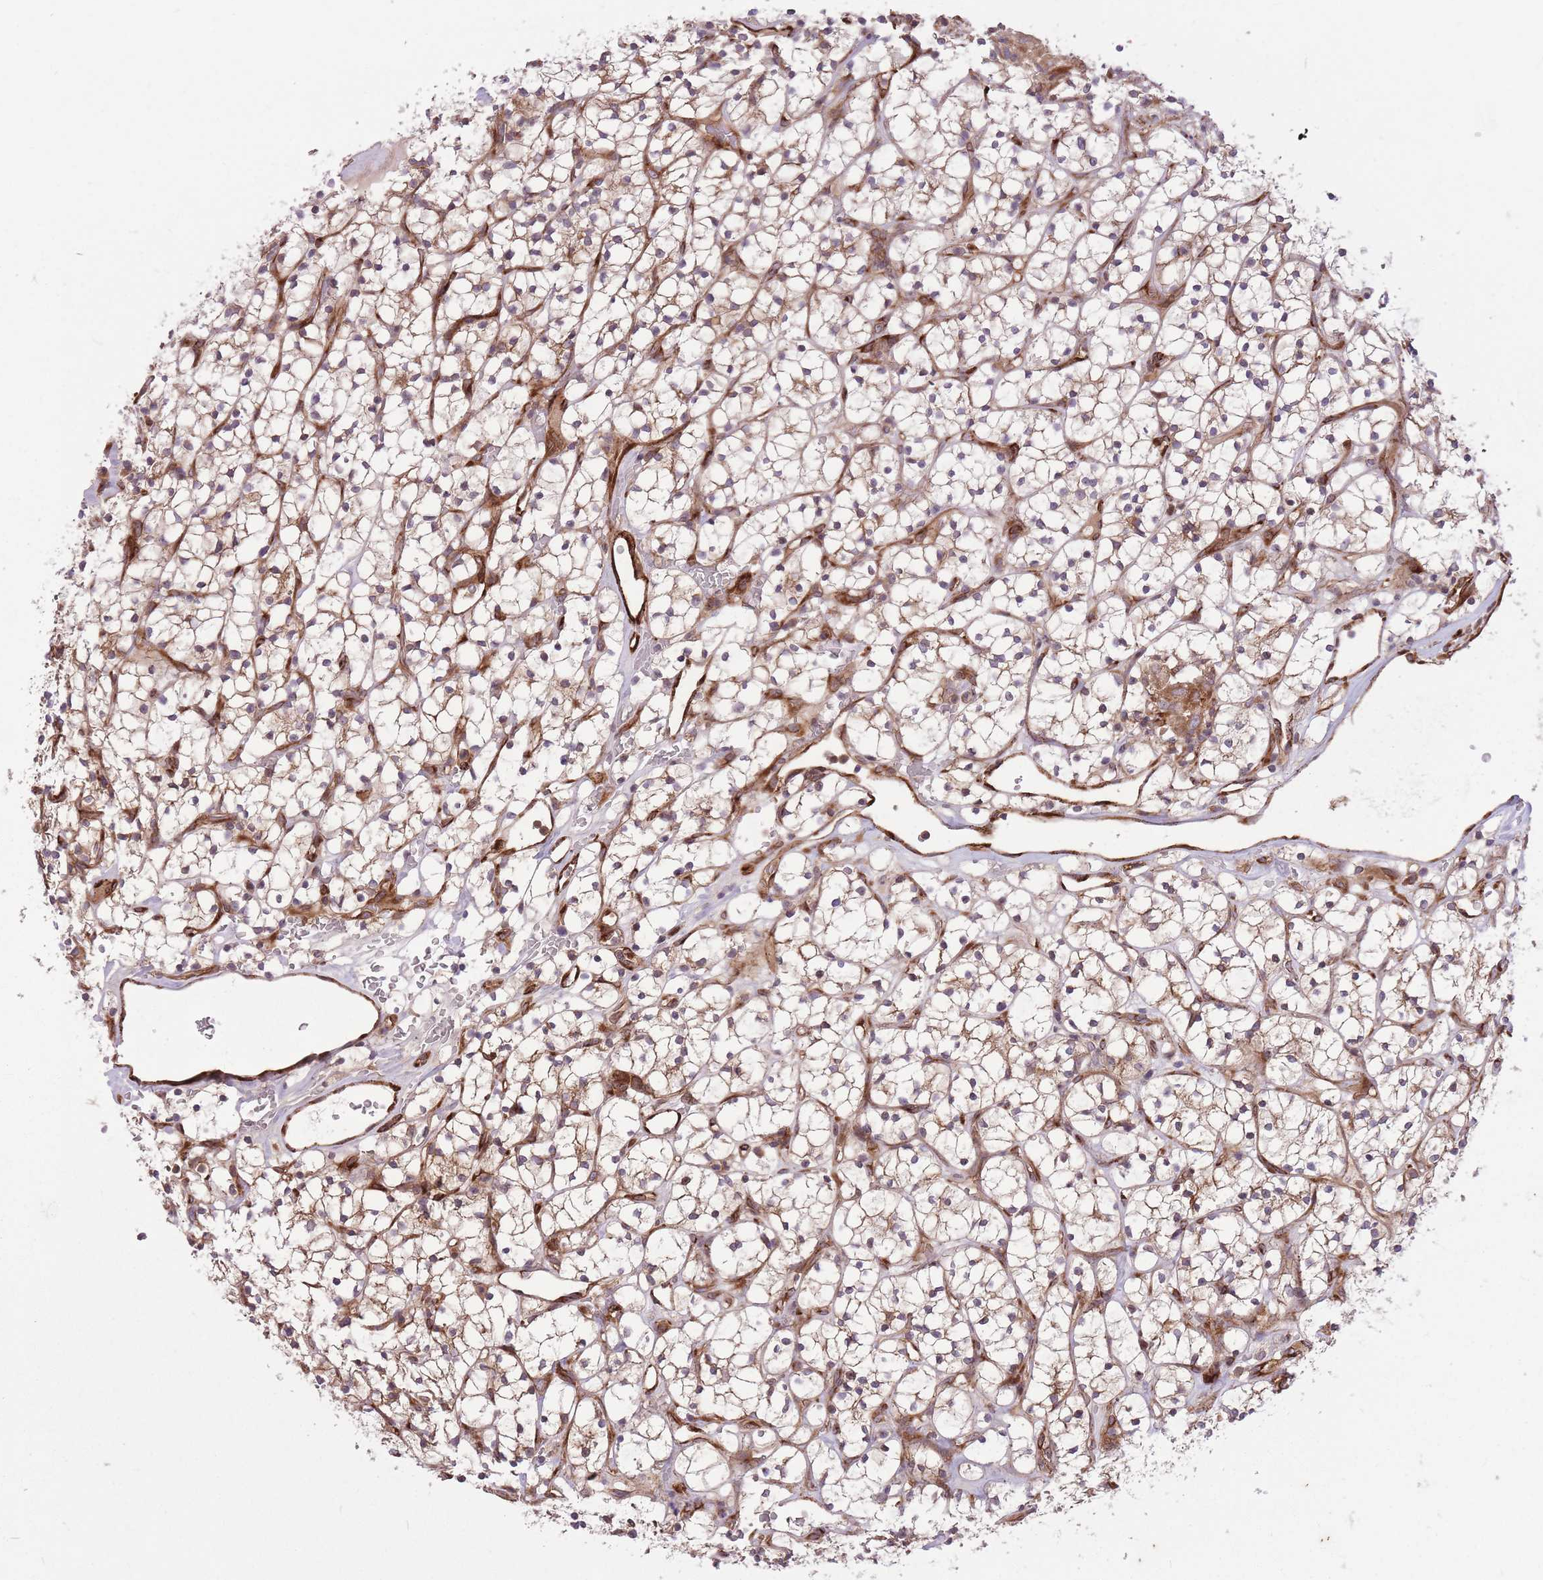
{"staining": {"intensity": "weak", "quantity": "25%-75%", "location": "cytoplasmic/membranous"}, "tissue": "renal cancer", "cell_type": "Tumor cells", "image_type": "cancer", "snomed": [{"axis": "morphology", "description": "Adenocarcinoma, NOS"}, {"axis": "topography", "description": "Kidney"}], "caption": "This histopathology image demonstrates immunohistochemistry staining of renal cancer (adenocarcinoma), with low weak cytoplasmic/membranous staining in about 25%-75% of tumor cells.", "gene": "CISH", "patient": {"sex": "female", "age": 64}}